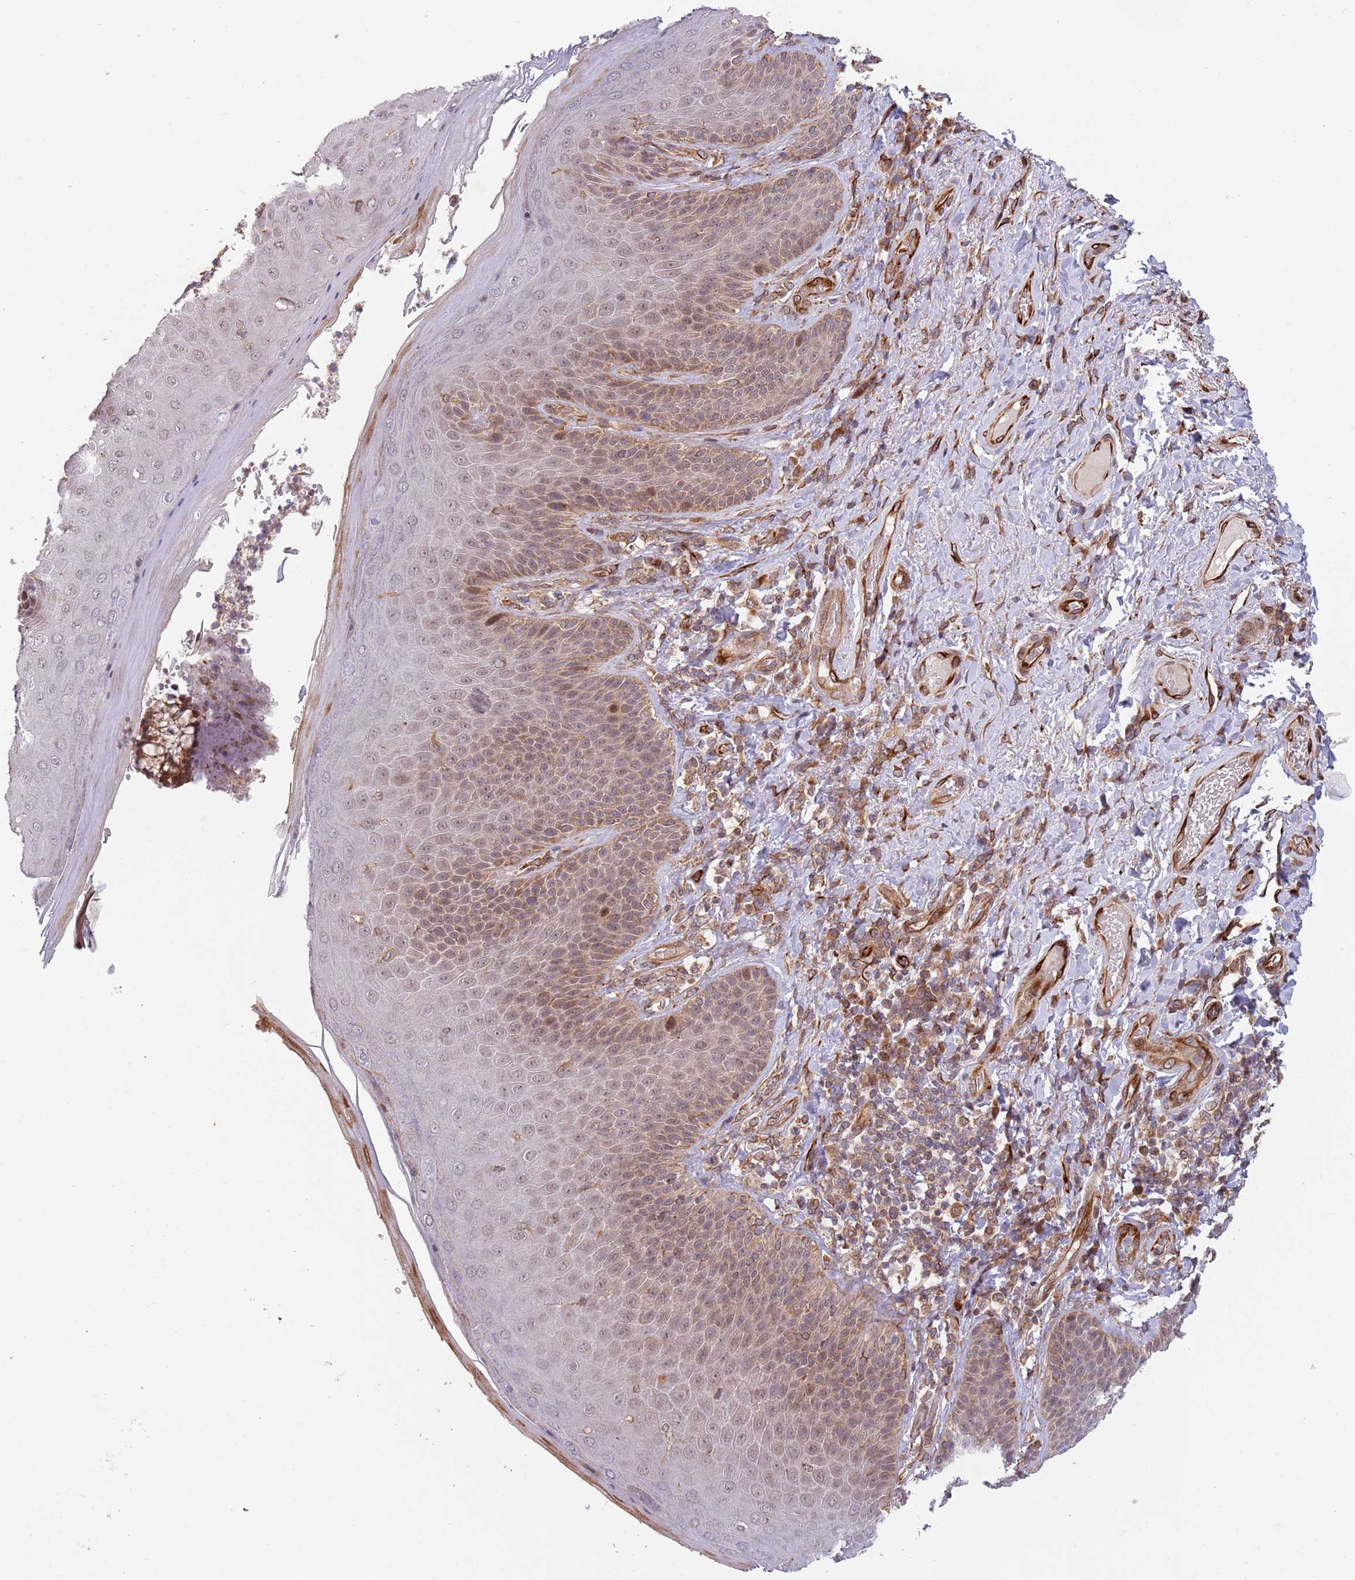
{"staining": {"intensity": "moderate", "quantity": "25%-75%", "location": "cytoplasmic/membranous,nuclear"}, "tissue": "skin", "cell_type": "Epidermal cells", "image_type": "normal", "snomed": [{"axis": "morphology", "description": "Normal tissue, NOS"}, {"axis": "topography", "description": "Anal"}], "caption": "Immunohistochemical staining of normal skin reveals 25%-75% levels of moderate cytoplasmic/membranous,nuclear protein staining in approximately 25%-75% of epidermal cells.", "gene": "CHD9", "patient": {"sex": "female", "age": 89}}